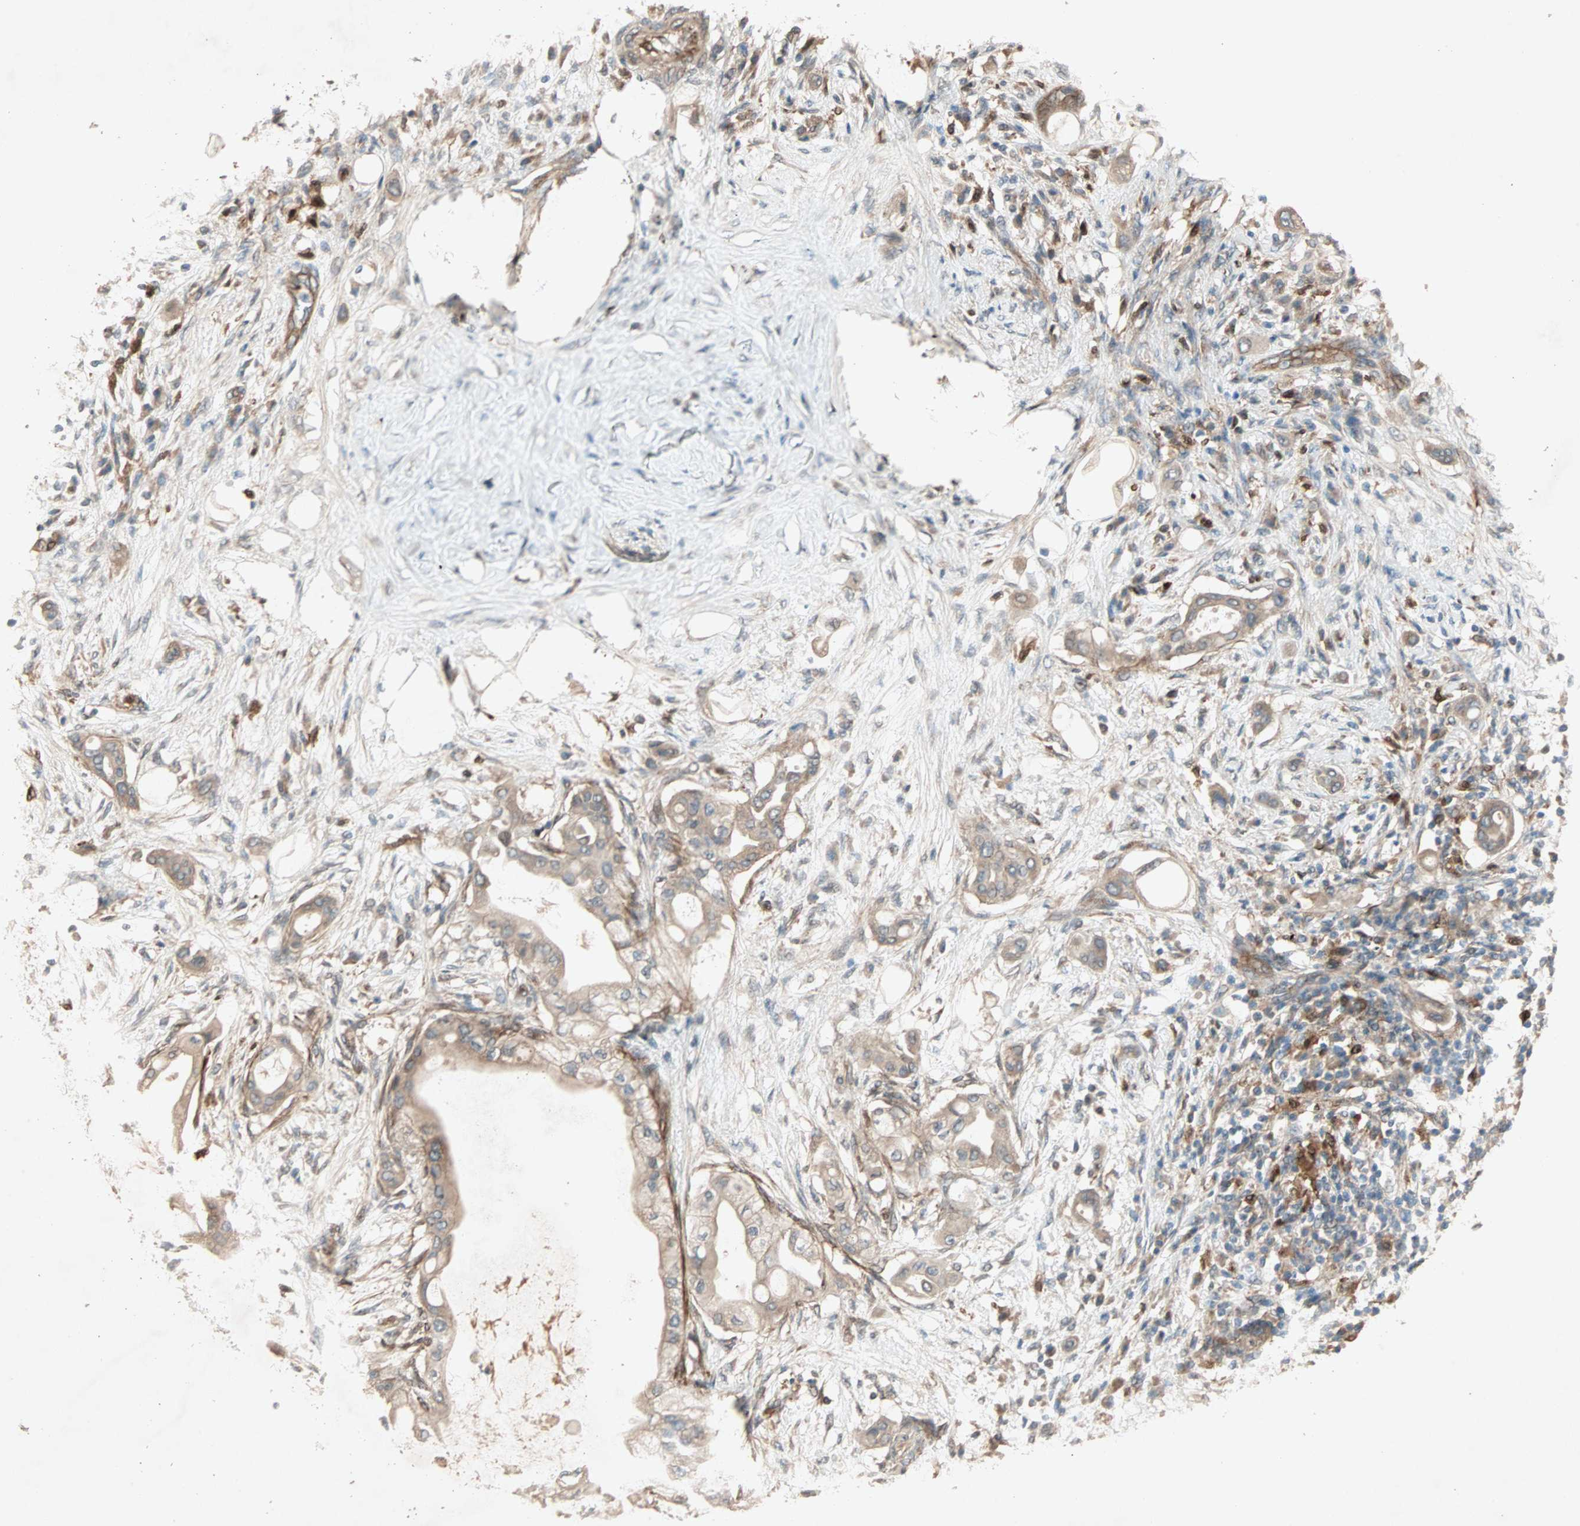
{"staining": {"intensity": "weak", "quantity": "25%-75%", "location": "cytoplasmic/membranous"}, "tissue": "pancreatic cancer", "cell_type": "Tumor cells", "image_type": "cancer", "snomed": [{"axis": "morphology", "description": "Adenocarcinoma, NOS"}, {"axis": "morphology", "description": "Adenocarcinoma, metastatic, NOS"}, {"axis": "topography", "description": "Lymph node"}, {"axis": "topography", "description": "Pancreas"}, {"axis": "topography", "description": "Duodenum"}], "caption": "The photomicrograph demonstrates a brown stain indicating the presence of a protein in the cytoplasmic/membranous of tumor cells in pancreatic metastatic adenocarcinoma. (DAB = brown stain, brightfield microscopy at high magnification).", "gene": "SDSL", "patient": {"sex": "female", "age": 64}}